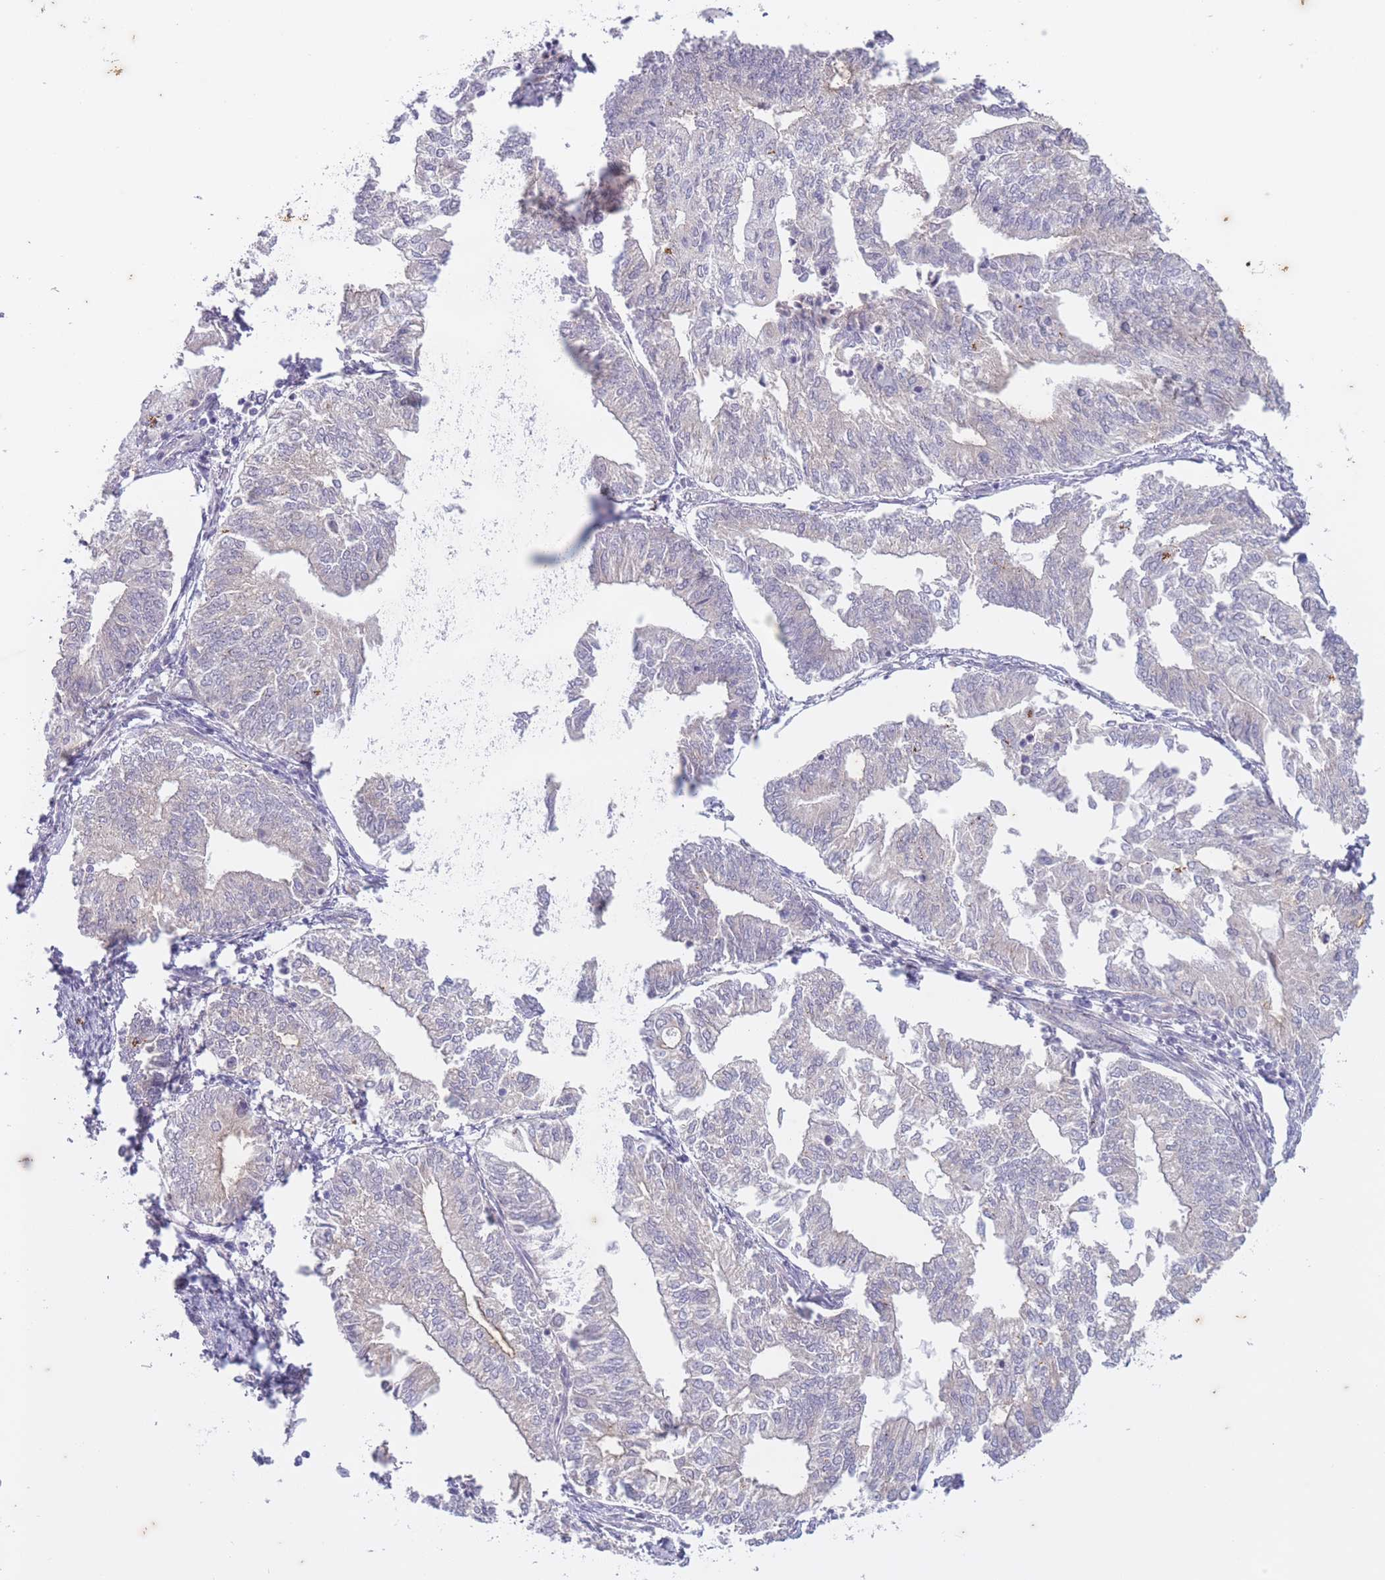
{"staining": {"intensity": "weak", "quantity": "25%-75%", "location": "cytoplasmic/membranous"}, "tissue": "smooth muscle", "cell_type": "Smooth muscle cells", "image_type": "normal", "snomed": [{"axis": "morphology", "description": "Normal tissue, NOS"}, {"axis": "topography", "description": "Smooth muscle"}, {"axis": "topography", "description": "Uterus"}], "caption": "DAB immunohistochemical staining of benign human smooth muscle demonstrates weak cytoplasmic/membranous protein positivity in approximately 25%-75% of smooth muscle cells.", "gene": "ARPIN", "patient": {"sex": "female", "age": 59}}